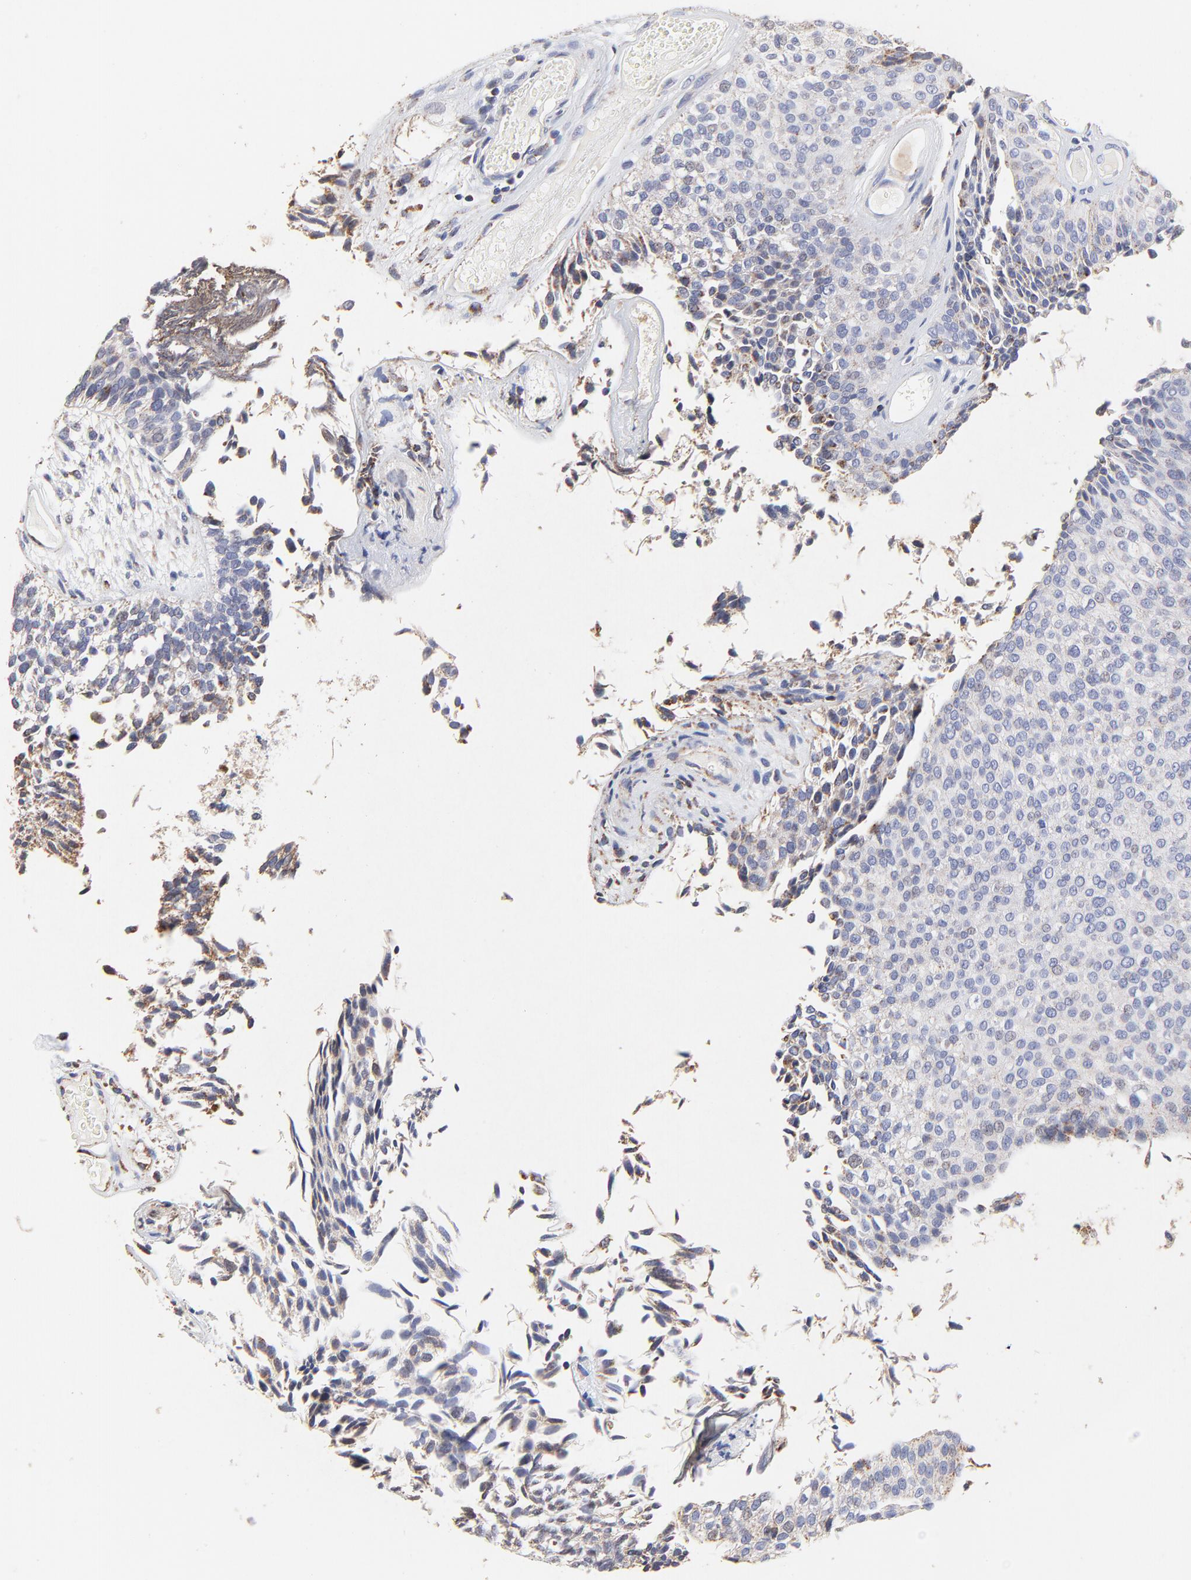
{"staining": {"intensity": "weak", "quantity": ">75%", "location": "cytoplasmic/membranous"}, "tissue": "urothelial cancer", "cell_type": "Tumor cells", "image_type": "cancer", "snomed": [{"axis": "morphology", "description": "Urothelial carcinoma, Low grade"}, {"axis": "topography", "description": "Urinary bladder"}], "caption": "Immunohistochemistry (DAB) staining of low-grade urothelial carcinoma shows weak cytoplasmic/membranous protein positivity in about >75% of tumor cells.", "gene": "SSBP1", "patient": {"sex": "male", "age": 84}}